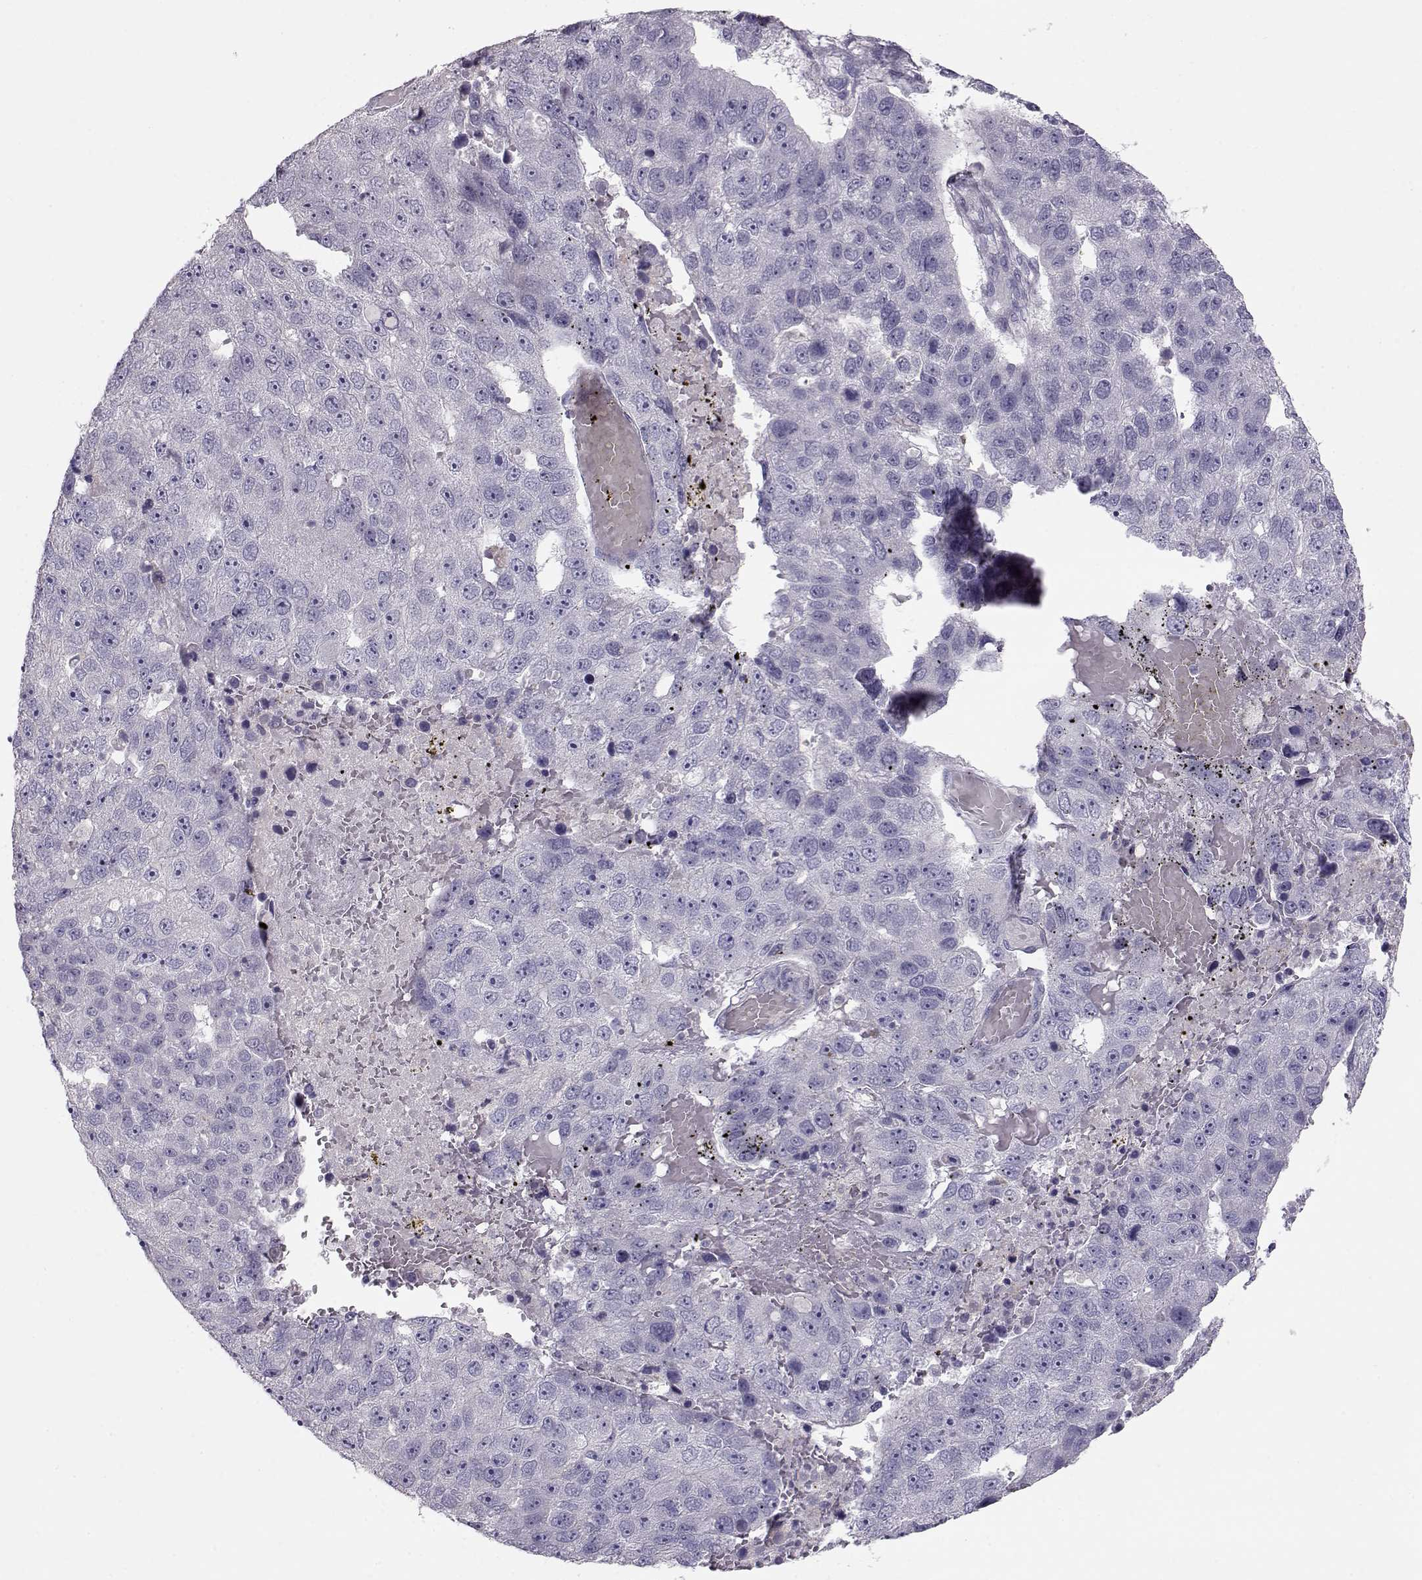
{"staining": {"intensity": "negative", "quantity": "none", "location": "none"}, "tissue": "pancreatic cancer", "cell_type": "Tumor cells", "image_type": "cancer", "snomed": [{"axis": "morphology", "description": "Adenocarcinoma, NOS"}, {"axis": "topography", "description": "Pancreas"}], "caption": "DAB (3,3'-diaminobenzidine) immunohistochemical staining of pancreatic cancer (adenocarcinoma) demonstrates no significant staining in tumor cells.", "gene": "GRK1", "patient": {"sex": "female", "age": 61}}